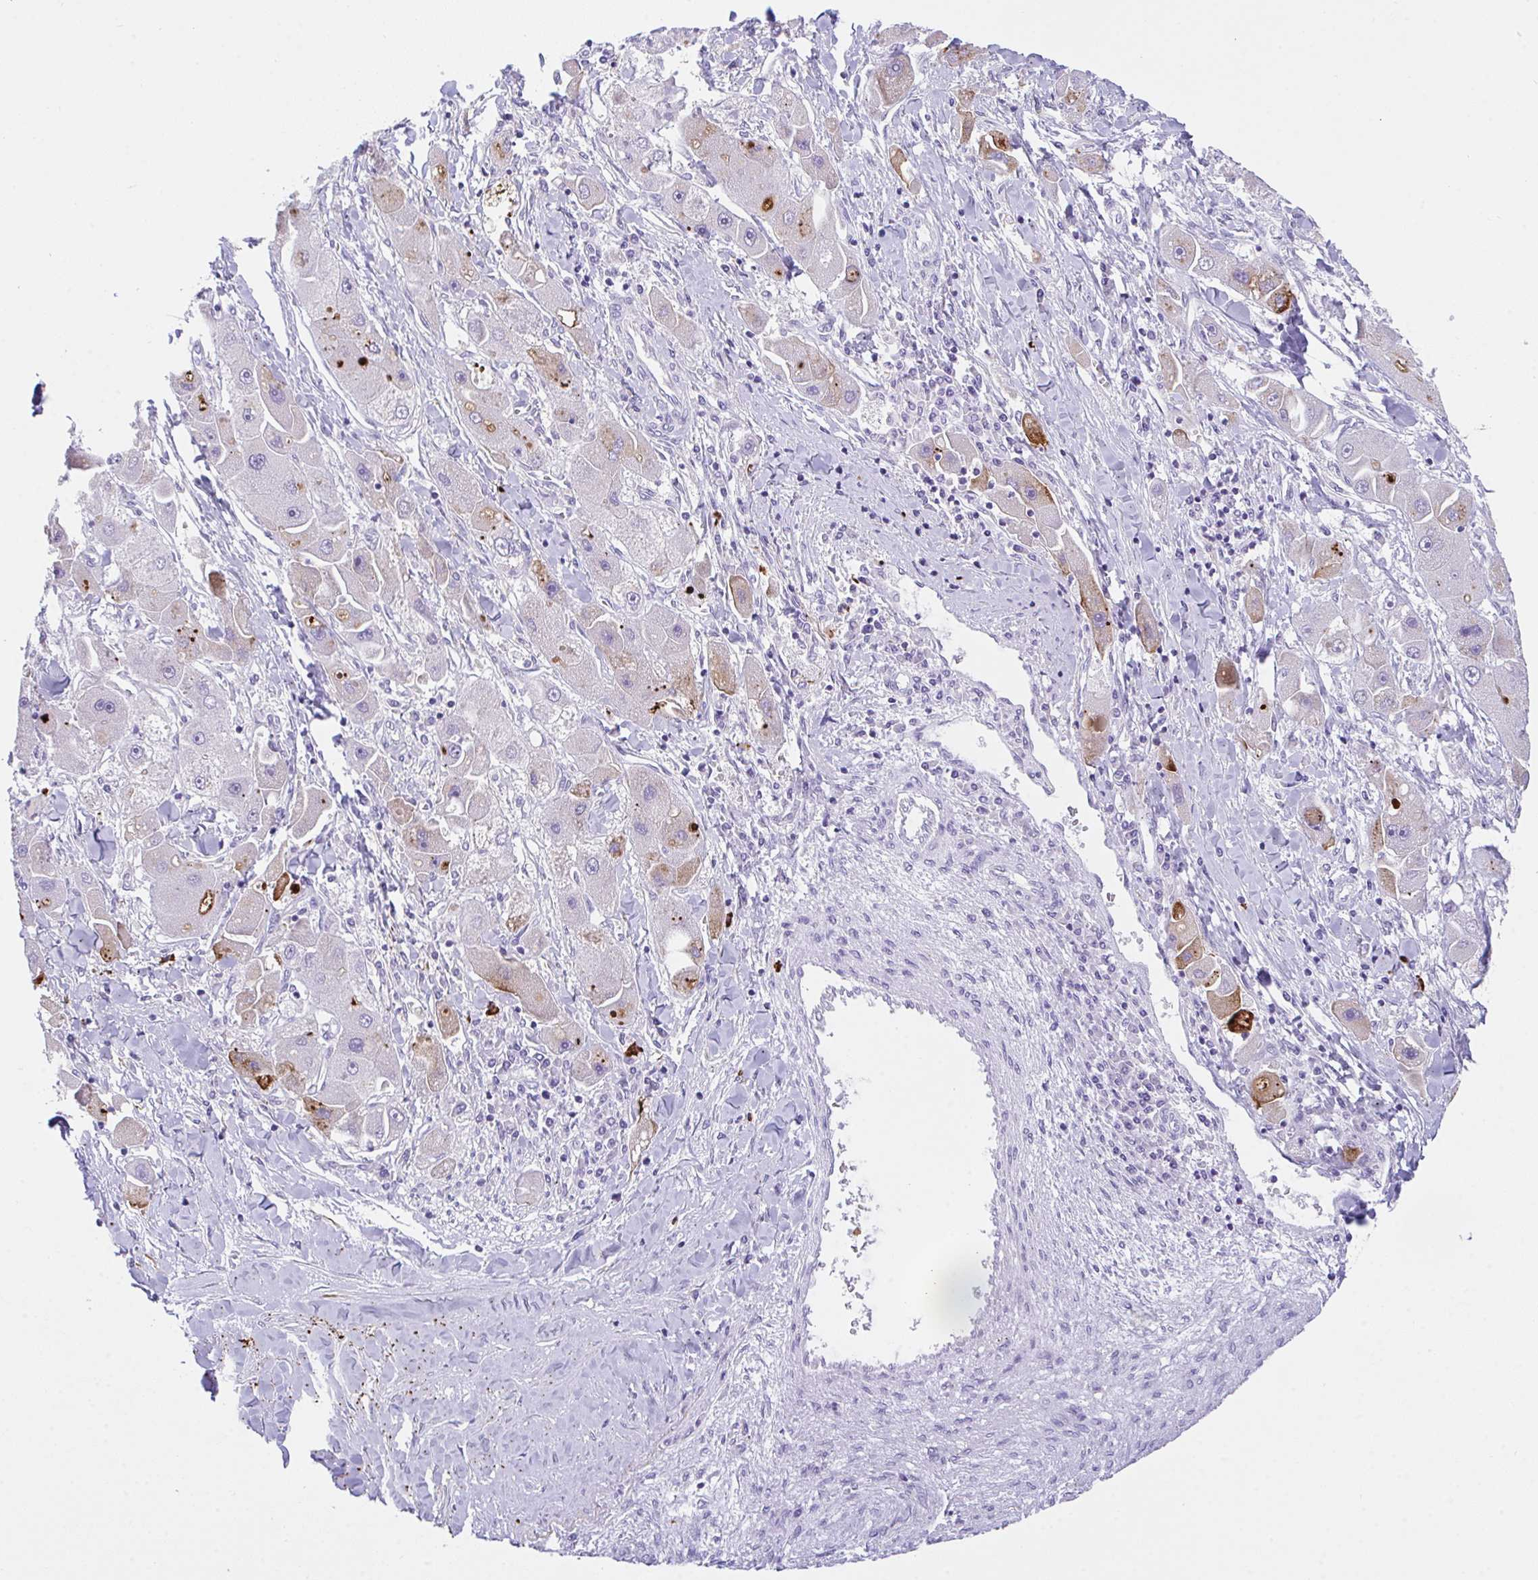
{"staining": {"intensity": "moderate", "quantity": "<25%", "location": "cytoplasmic/membranous"}, "tissue": "liver cancer", "cell_type": "Tumor cells", "image_type": "cancer", "snomed": [{"axis": "morphology", "description": "Carcinoma, Hepatocellular, NOS"}, {"axis": "topography", "description": "Liver"}], "caption": "Liver hepatocellular carcinoma stained for a protein (brown) displays moderate cytoplasmic/membranous positive staining in approximately <25% of tumor cells.", "gene": "KMT2E", "patient": {"sex": "male", "age": 24}}